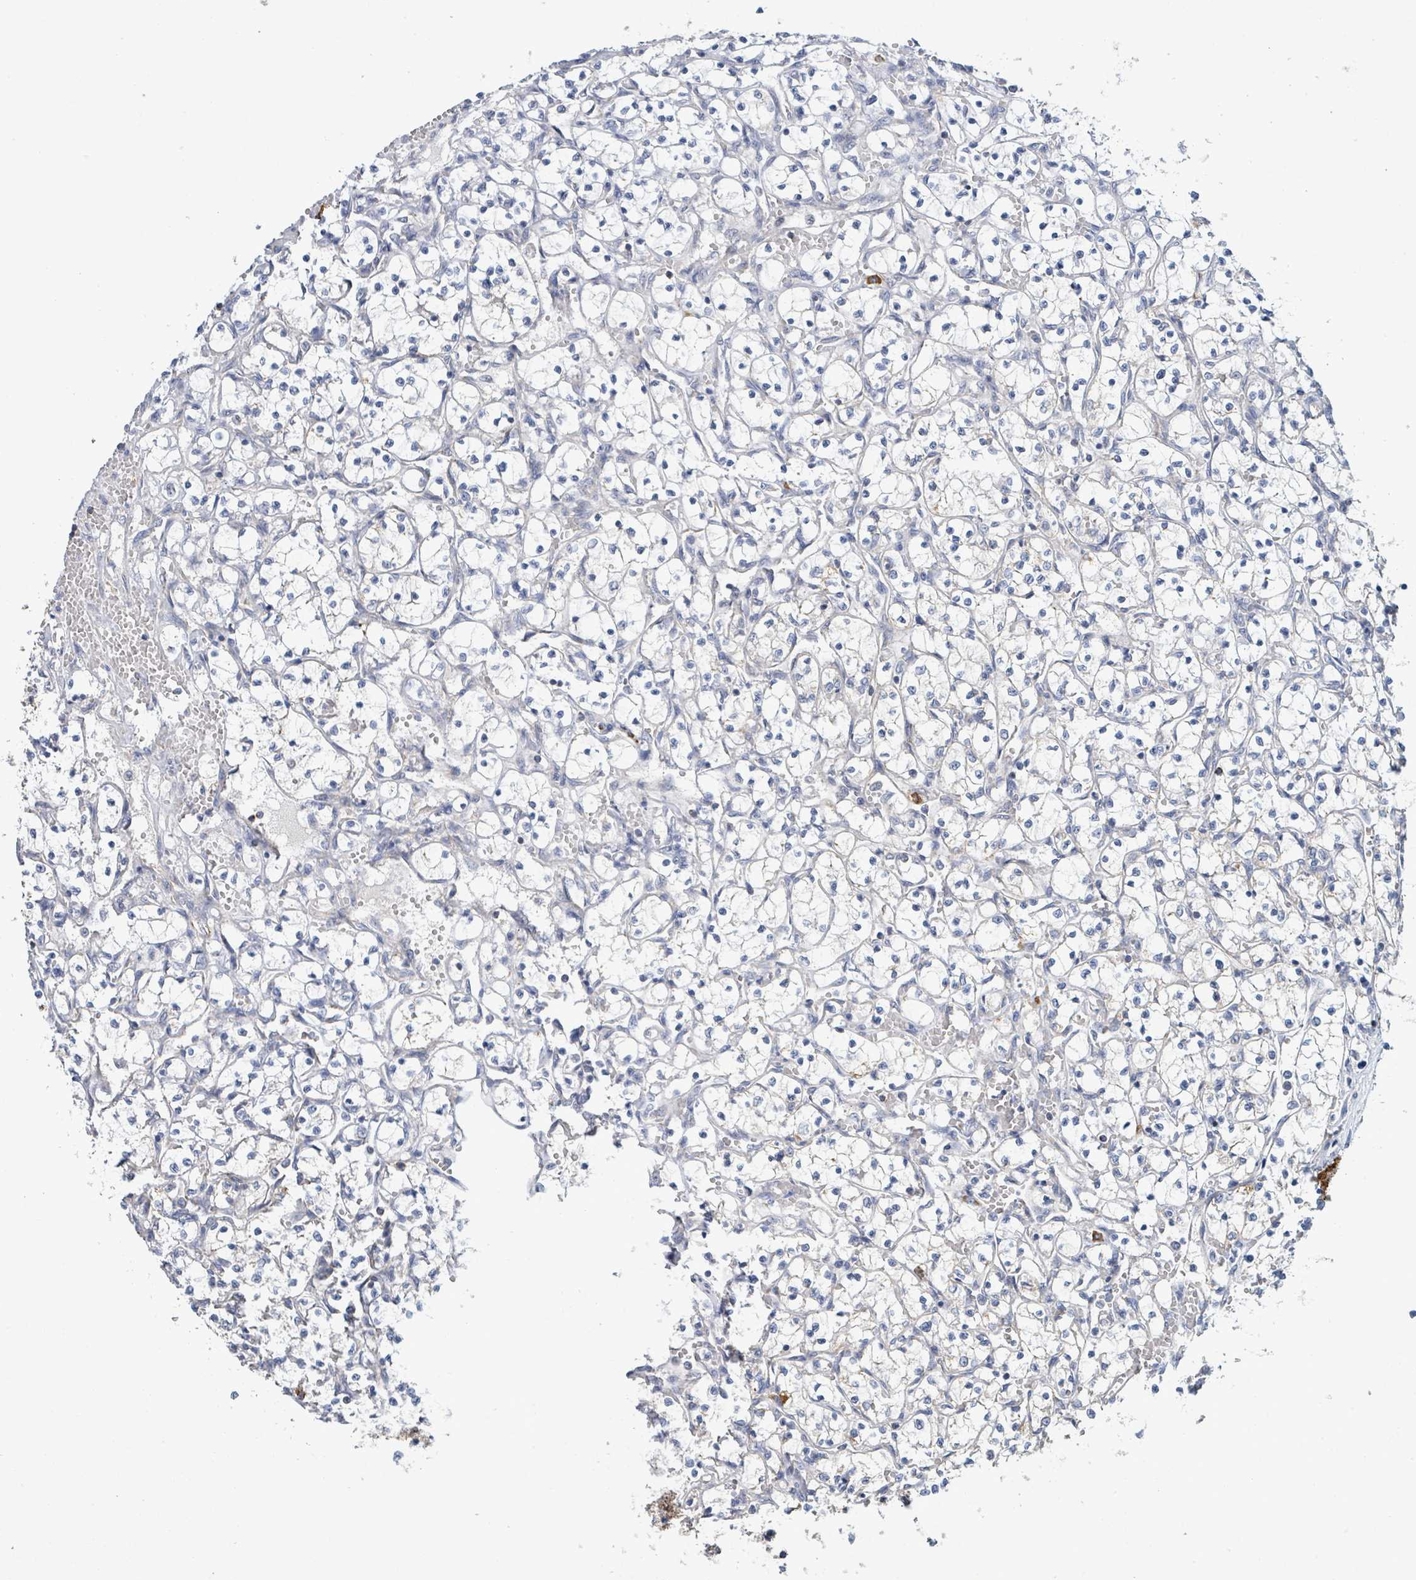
{"staining": {"intensity": "weak", "quantity": "<25%", "location": "cytoplasmic/membranous"}, "tissue": "renal cancer", "cell_type": "Tumor cells", "image_type": "cancer", "snomed": [{"axis": "morphology", "description": "Adenocarcinoma, NOS"}, {"axis": "topography", "description": "Kidney"}], "caption": "The image reveals no staining of tumor cells in renal cancer (adenocarcinoma).", "gene": "SUCLG2", "patient": {"sex": "female", "age": 69}}